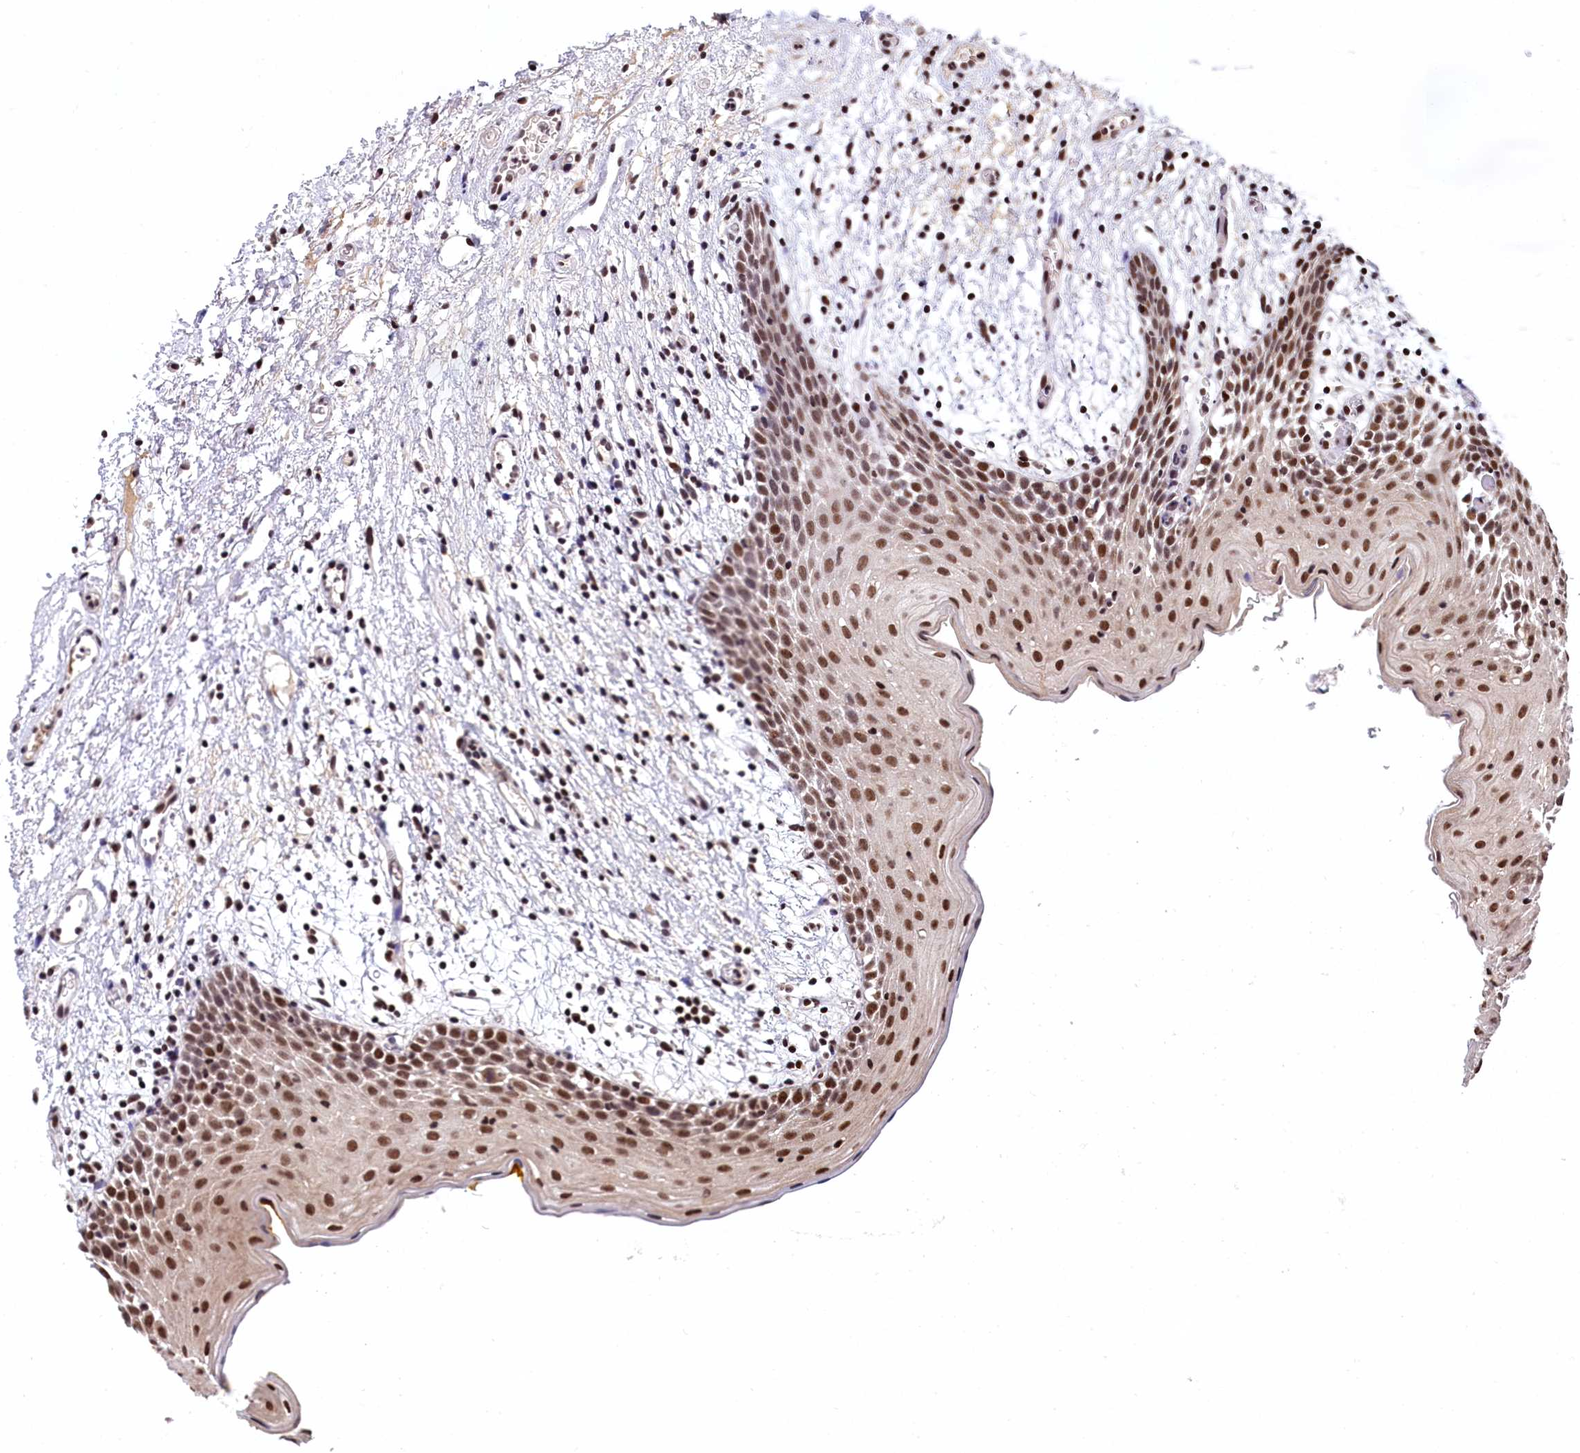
{"staining": {"intensity": "moderate", "quantity": ">75%", "location": "nuclear"}, "tissue": "oral mucosa", "cell_type": "Squamous epithelial cells", "image_type": "normal", "snomed": [{"axis": "morphology", "description": "Normal tissue, NOS"}, {"axis": "topography", "description": "Skeletal muscle"}, {"axis": "topography", "description": "Oral tissue"}, {"axis": "topography", "description": "Salivary gland"}, {"axis": "topography", "description": "Peripheral nerve tissue"}], "caption": "This photomicrograph displays immunohistochemistry staining of unremarkable oral mucosa, with medium moderate nuclear expression in about >75% of squamous epithelial cells.", "gene": "FAM217B", "patient": {"sex": "male", "age": 54}}